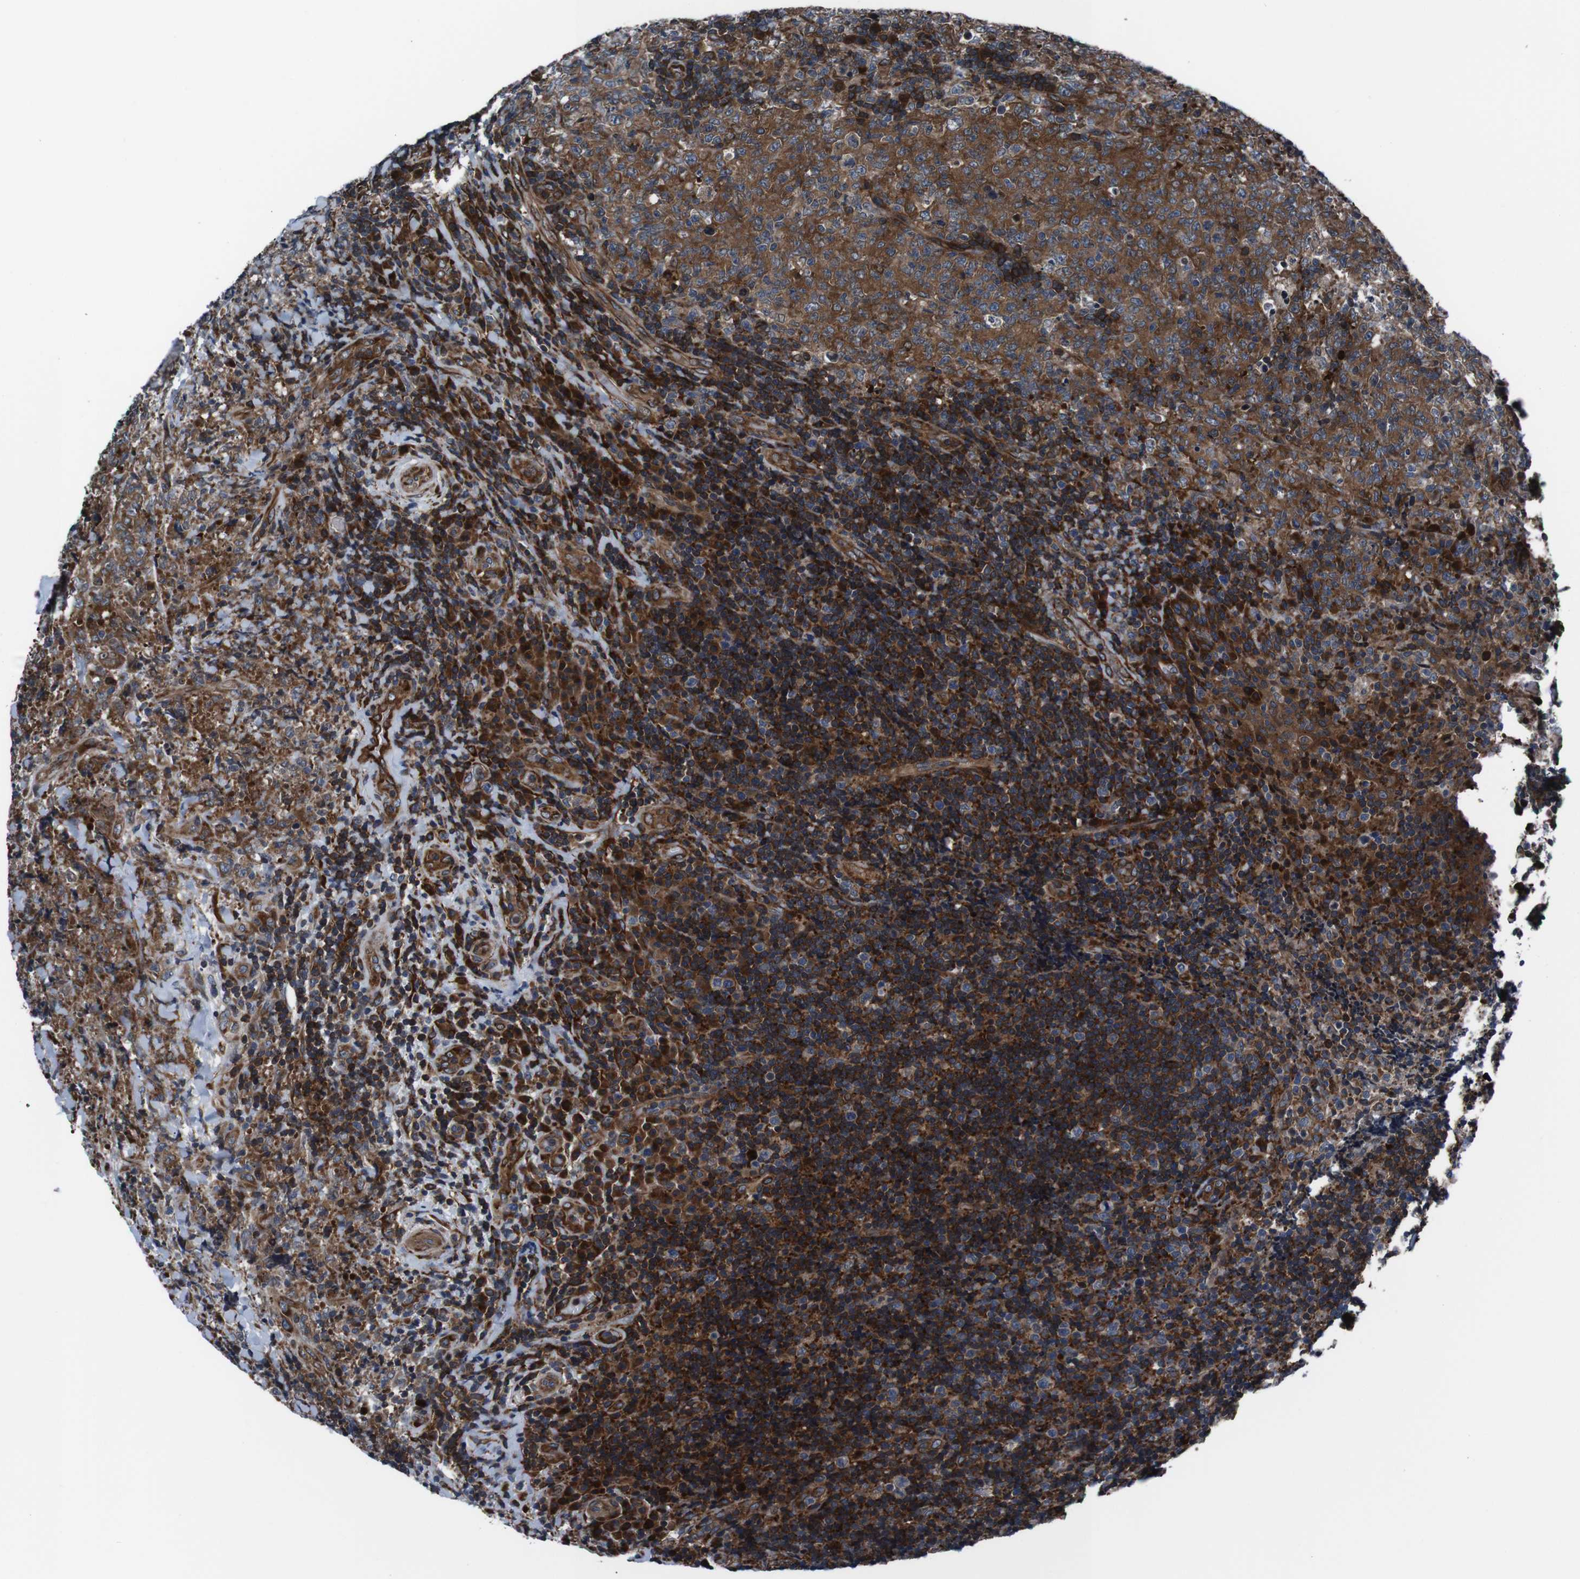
{"staining": {"intensity": "strong", "quantity": ">75%", "location": "cytoplasmic/membranous"}, "tissue": "lymphoma", "cell_type": "Tumor cells", "image_type": "cancer", "snomed": [{"axis": "morphology", "description": "Malignant lymphoma, non-Hodgkin's type, High grade"}, {"axis": "topography", "description": "Tonsil"}], "caption": "This is an image of immunohistochemistry (IHC) staining of malignant lymphoma, non-Hodgkin's type (high-grade), which shows strong expression in the cytoplasmic/membranous of tumor cells.", "gene": "EIF4A2", "patient": {"sex": "female", "age": 36}}